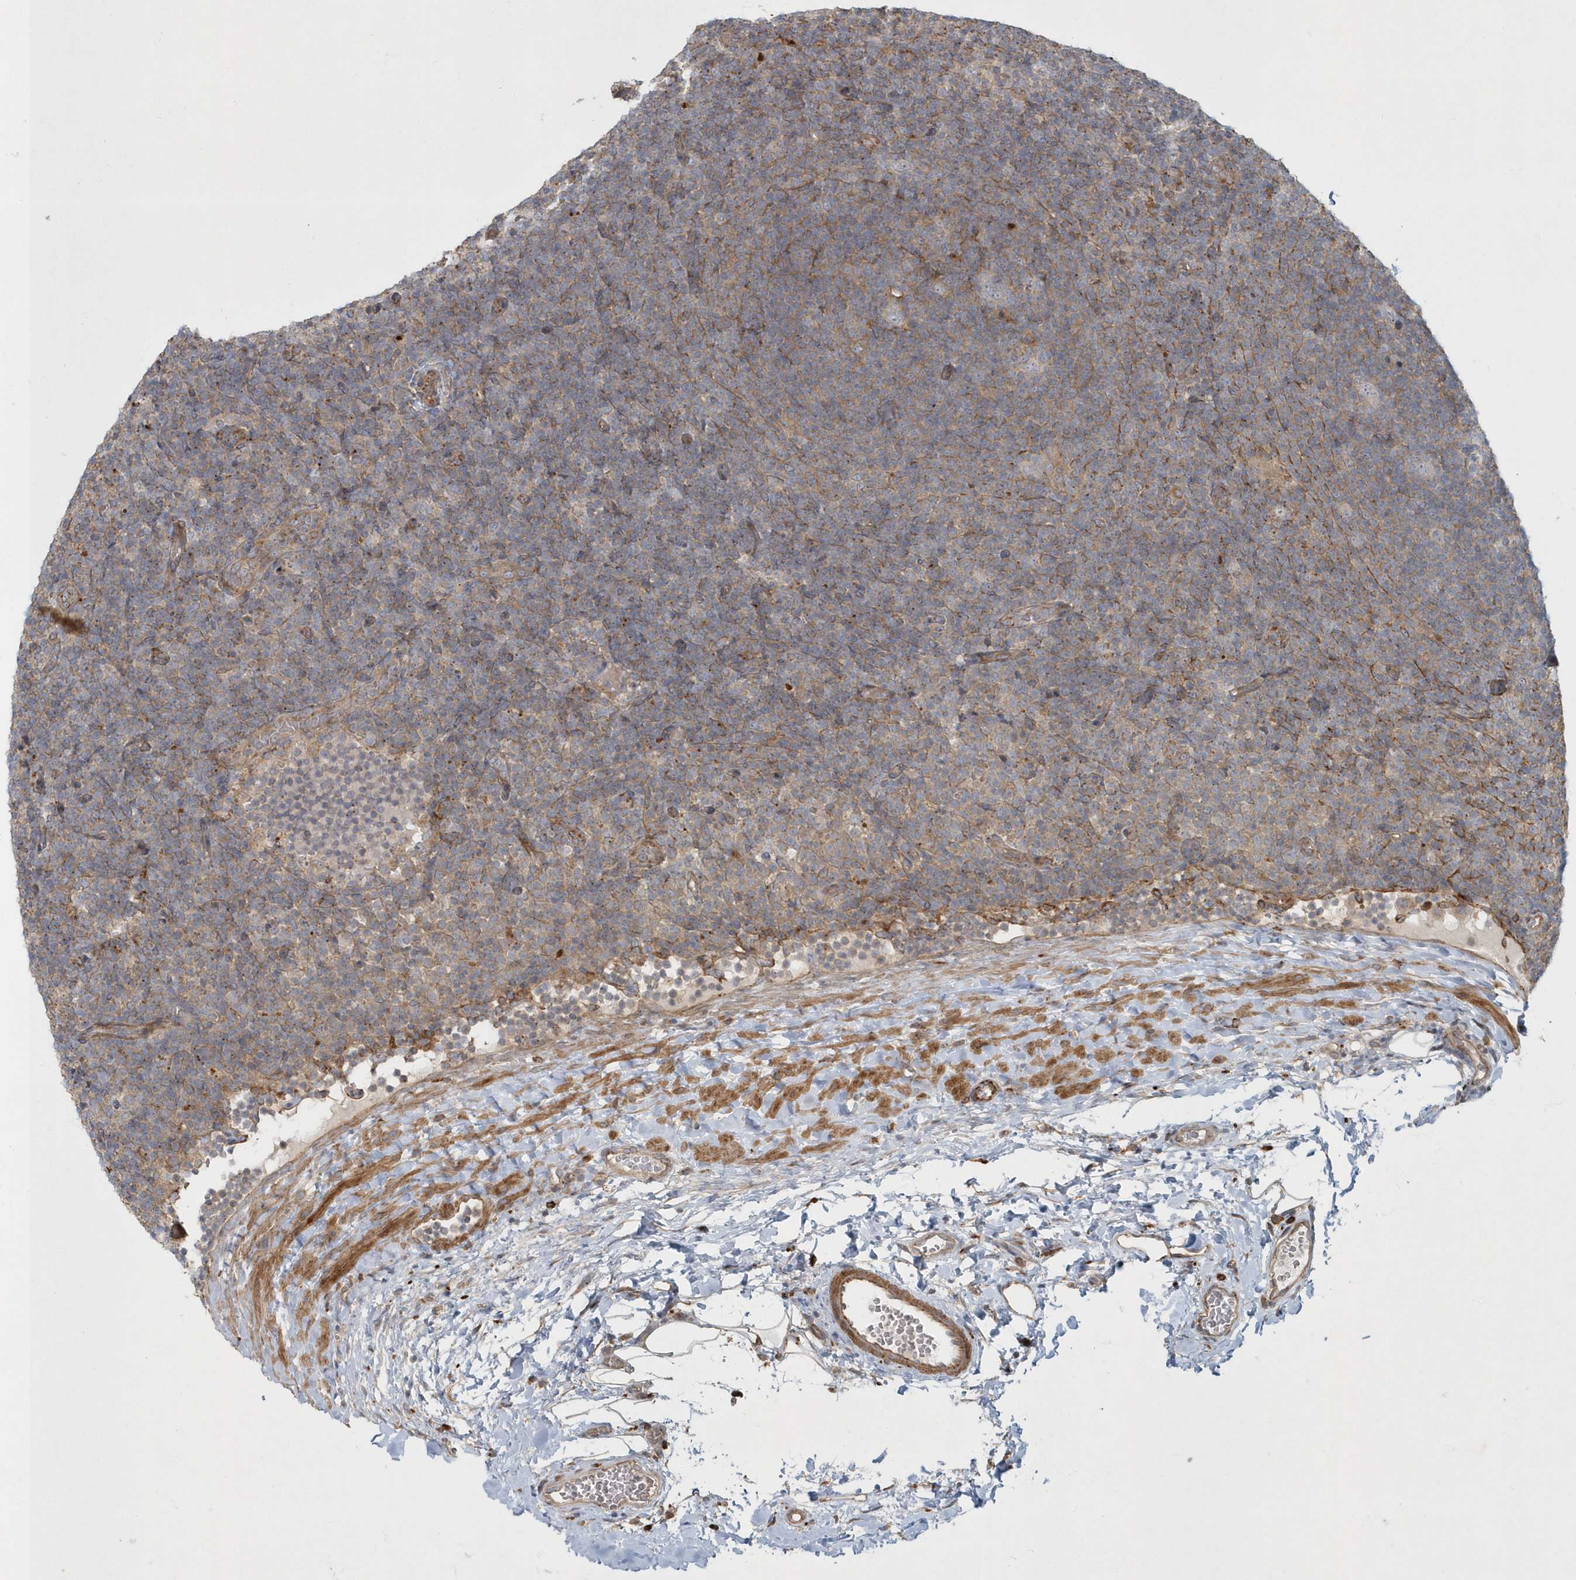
{"staining": {"intensity": "negative", "quantity": "none", "location": "none"}, "tissue": "lymphoma", "cell_type": "Tumor cells", "image_type": "cancer", "snomed": [{"axis": "morphology", "description": "Hodgkin's disease, NOS"}, {"axis": "topography", "description": "Lymph node"}], "caption": "Immunohistochemistry of Hodgkin's disease displays no positivity in tumor cells. (DAB (3,3'-diaminobenzidine) immunohistochemistry (IHC) with hematoxylin counter stain).", "gene": "ARHGEF38", "patient": {"sex": "female", "age": 57}}